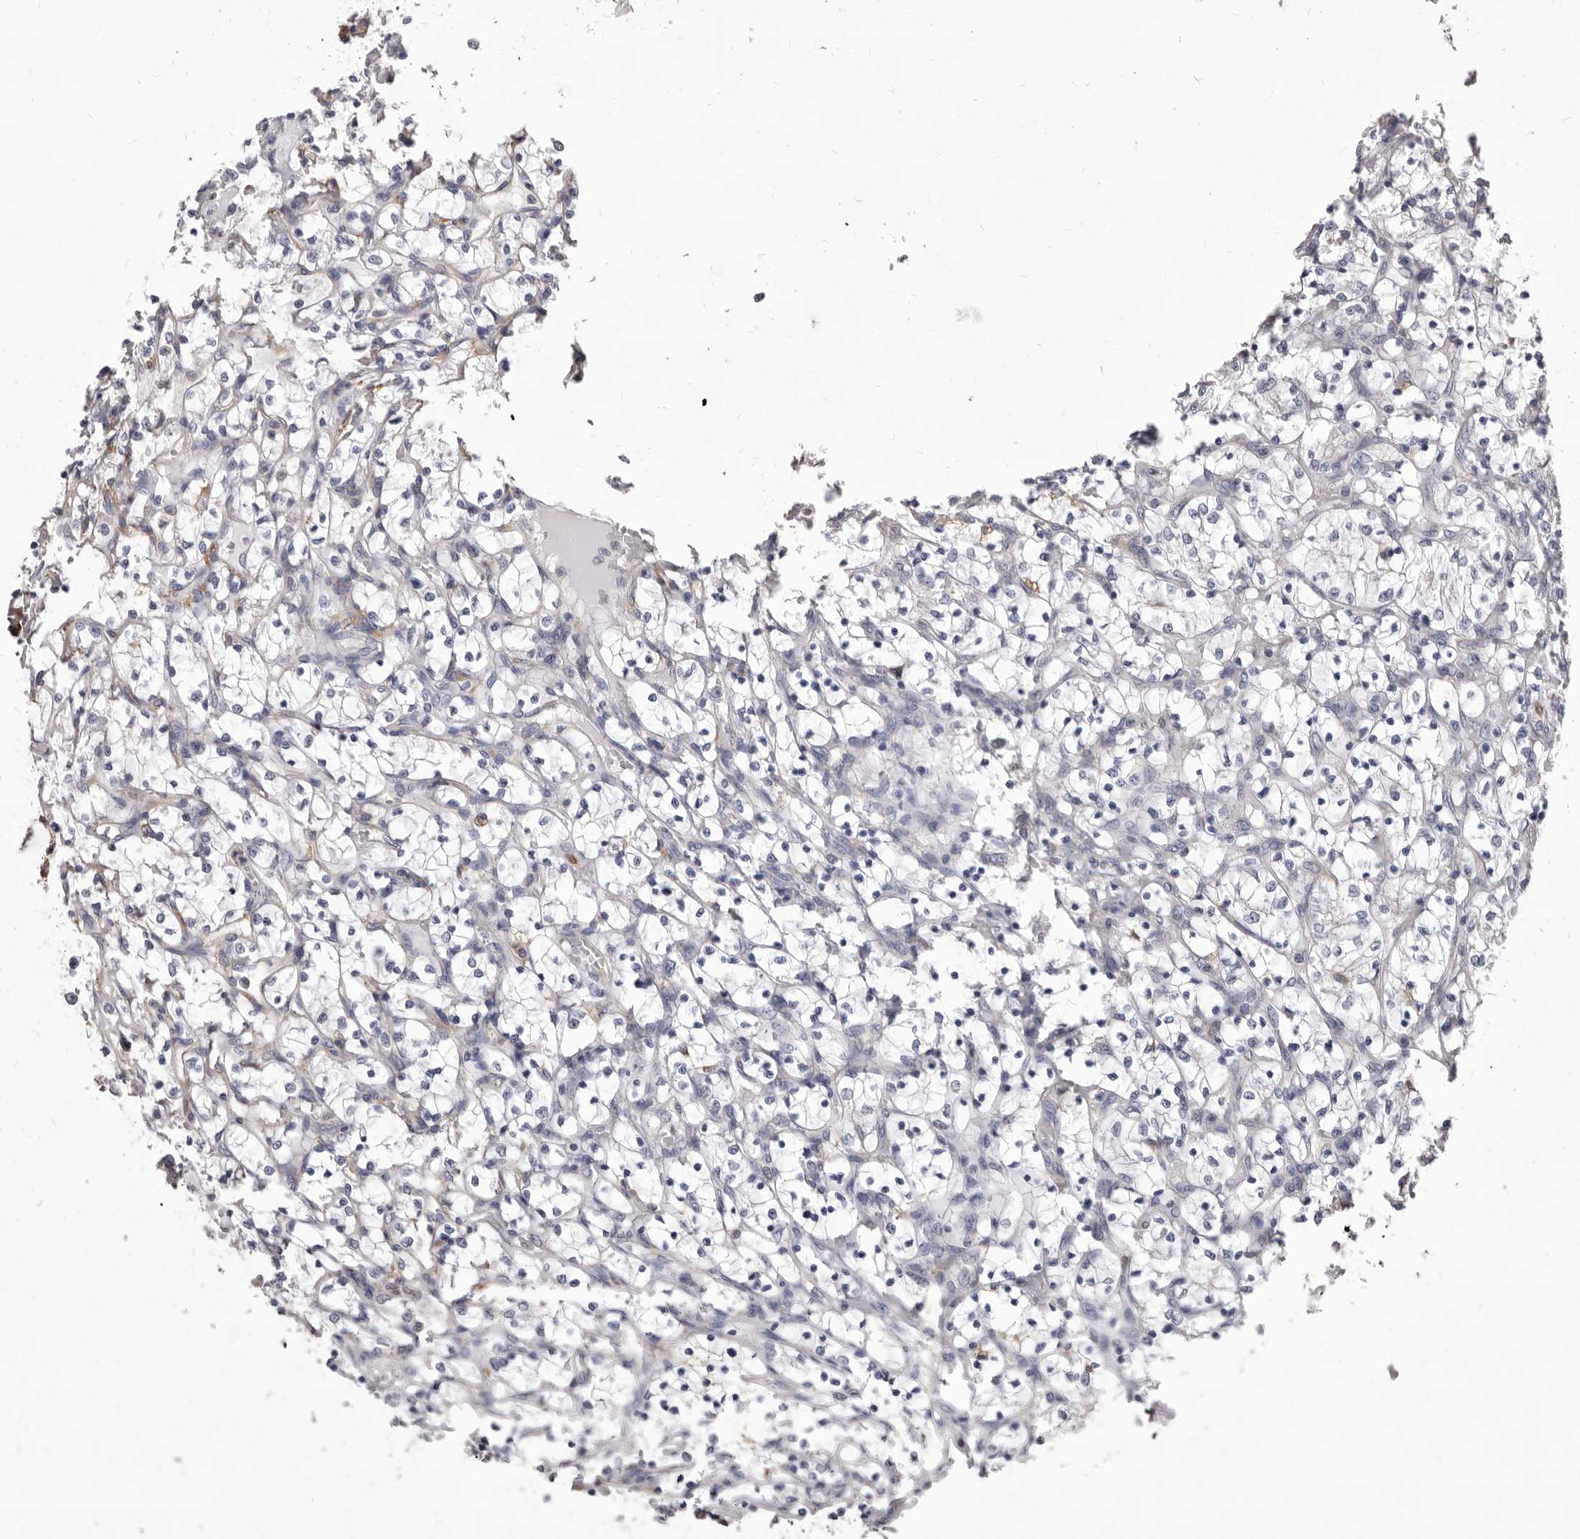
{"staining": {"intensity": "negative", "quantity": "none", "location": "none"}, "tissue": "renal cancer", "cell_type": "Tumor cells", "image_type": "cancer", "snomed": [{"axis": "morphology", "description": "Adenocarcinoma, NOS"}, {"axis": "topography", "description": "Kidney"}], "caption": "Photomicrograph shows no protein positivity in tumor cells of adenocarcinoma (renal) tissue. (DAB (3,3'-diaminobenzidine) IHC, high magnification).", "gene": "NIBAN1", "patient": {"sex": "female", "age": 69}}